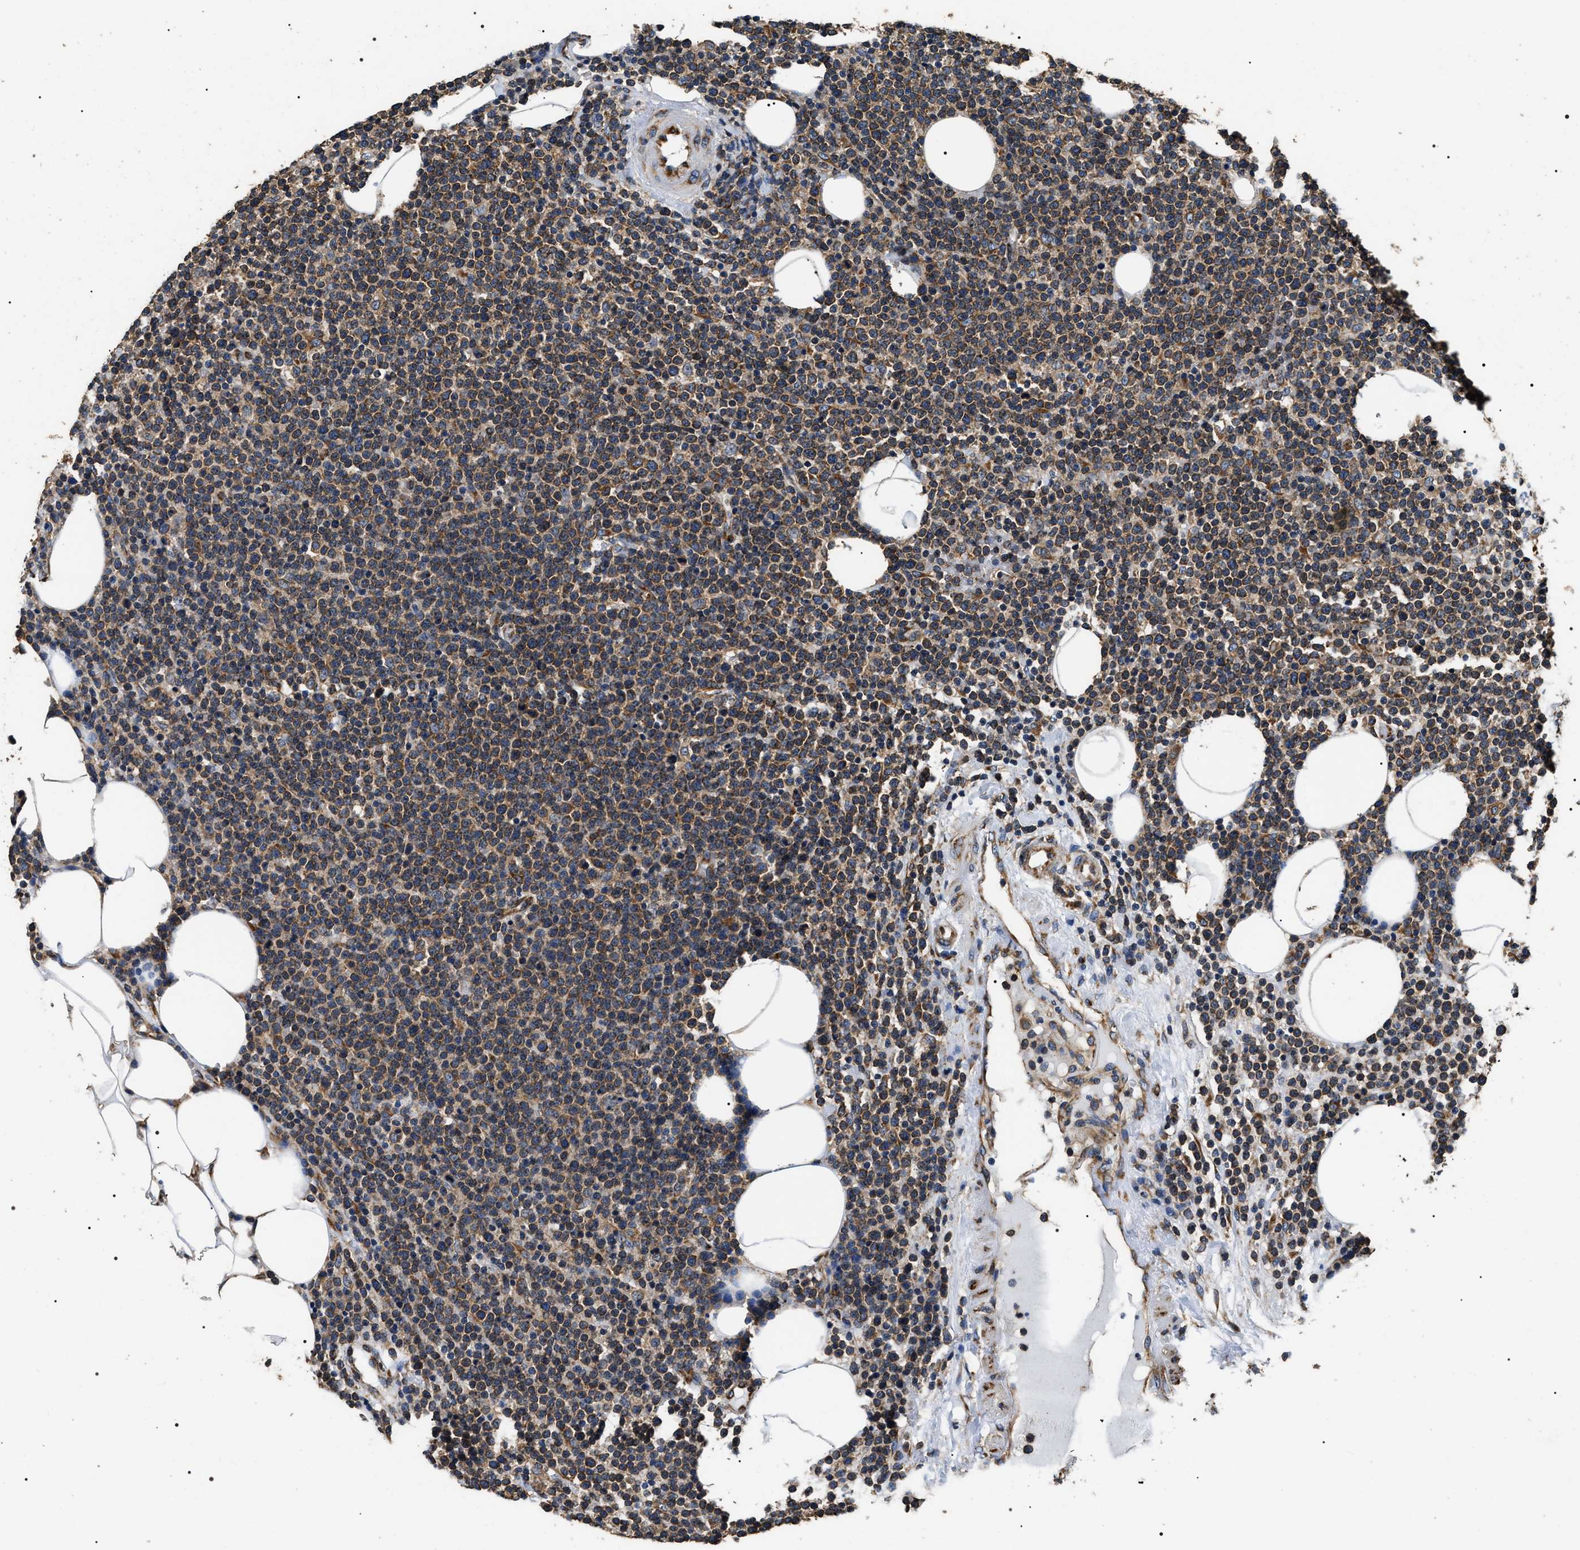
{"staining": {"intensity": "moderate", "quantity": ">75%", "location": "cytoplasmic/membranous"}, "tissue": "lymphoma", "cell_type": "Tumor cells", "image_type": "cancer", "snomed": [{"axis": "morphology", "description": "Malignant lymphoma, non-Hodgkin's type, High grade"}, {"axis": "topography", "description": "Lymph node"}], "caption": "Moderate cytoplasmic/membranous positivity for a protein is appreciated in approximately >75% of tumor cells of malignant lymphoma, non-Hodgkin's type (high-grade) using immunohistochemistry (IHC).", "gene": "KTN1", "patient": {"sex": "male", "age": 61}}